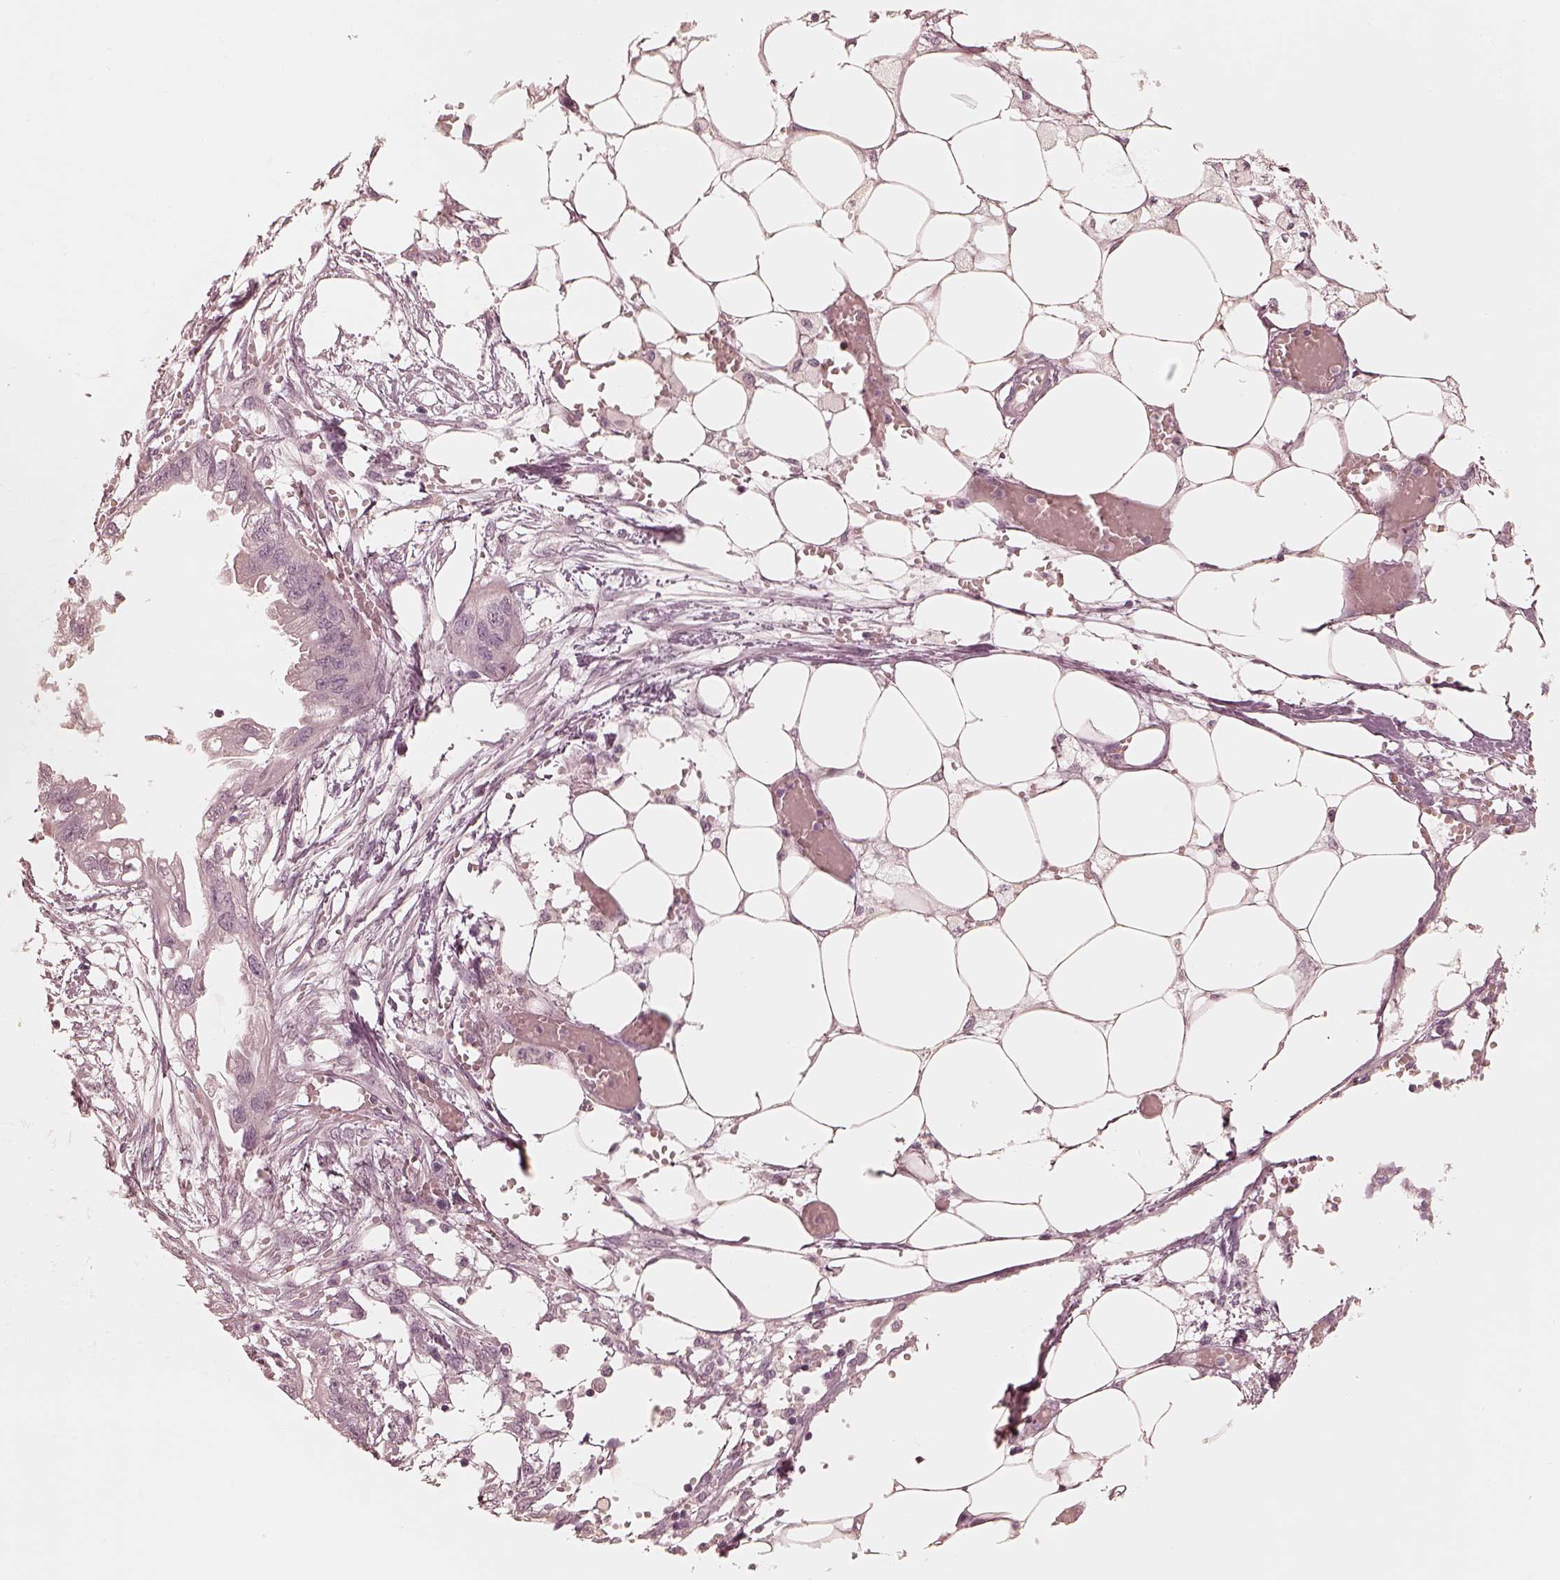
{"staining": {"intensity": "negative", "quantity": "none", "location": "none"}, "tissue": "endometrial cancer", "cell_type": "Tumor cells", "image_type": "cancer", "snomed": [{"axis": "morphology", "description": "Adenocarcinoma, NOS"}, {"axis": "morphology", "description": "Adenocarcinoma, metastatic, NOS"}, {"axis": "topography", "description": "Adipose tissue"}, {"axis": "topography", "description": "Endometrium"}], "caption": "Human endometrial cancer stained for a protein using immunohistochemistry (IHC) demonstrates no expression in tumor cells.", "gene": "CALR3", "patient": {"sex": "female", "age": 67}}